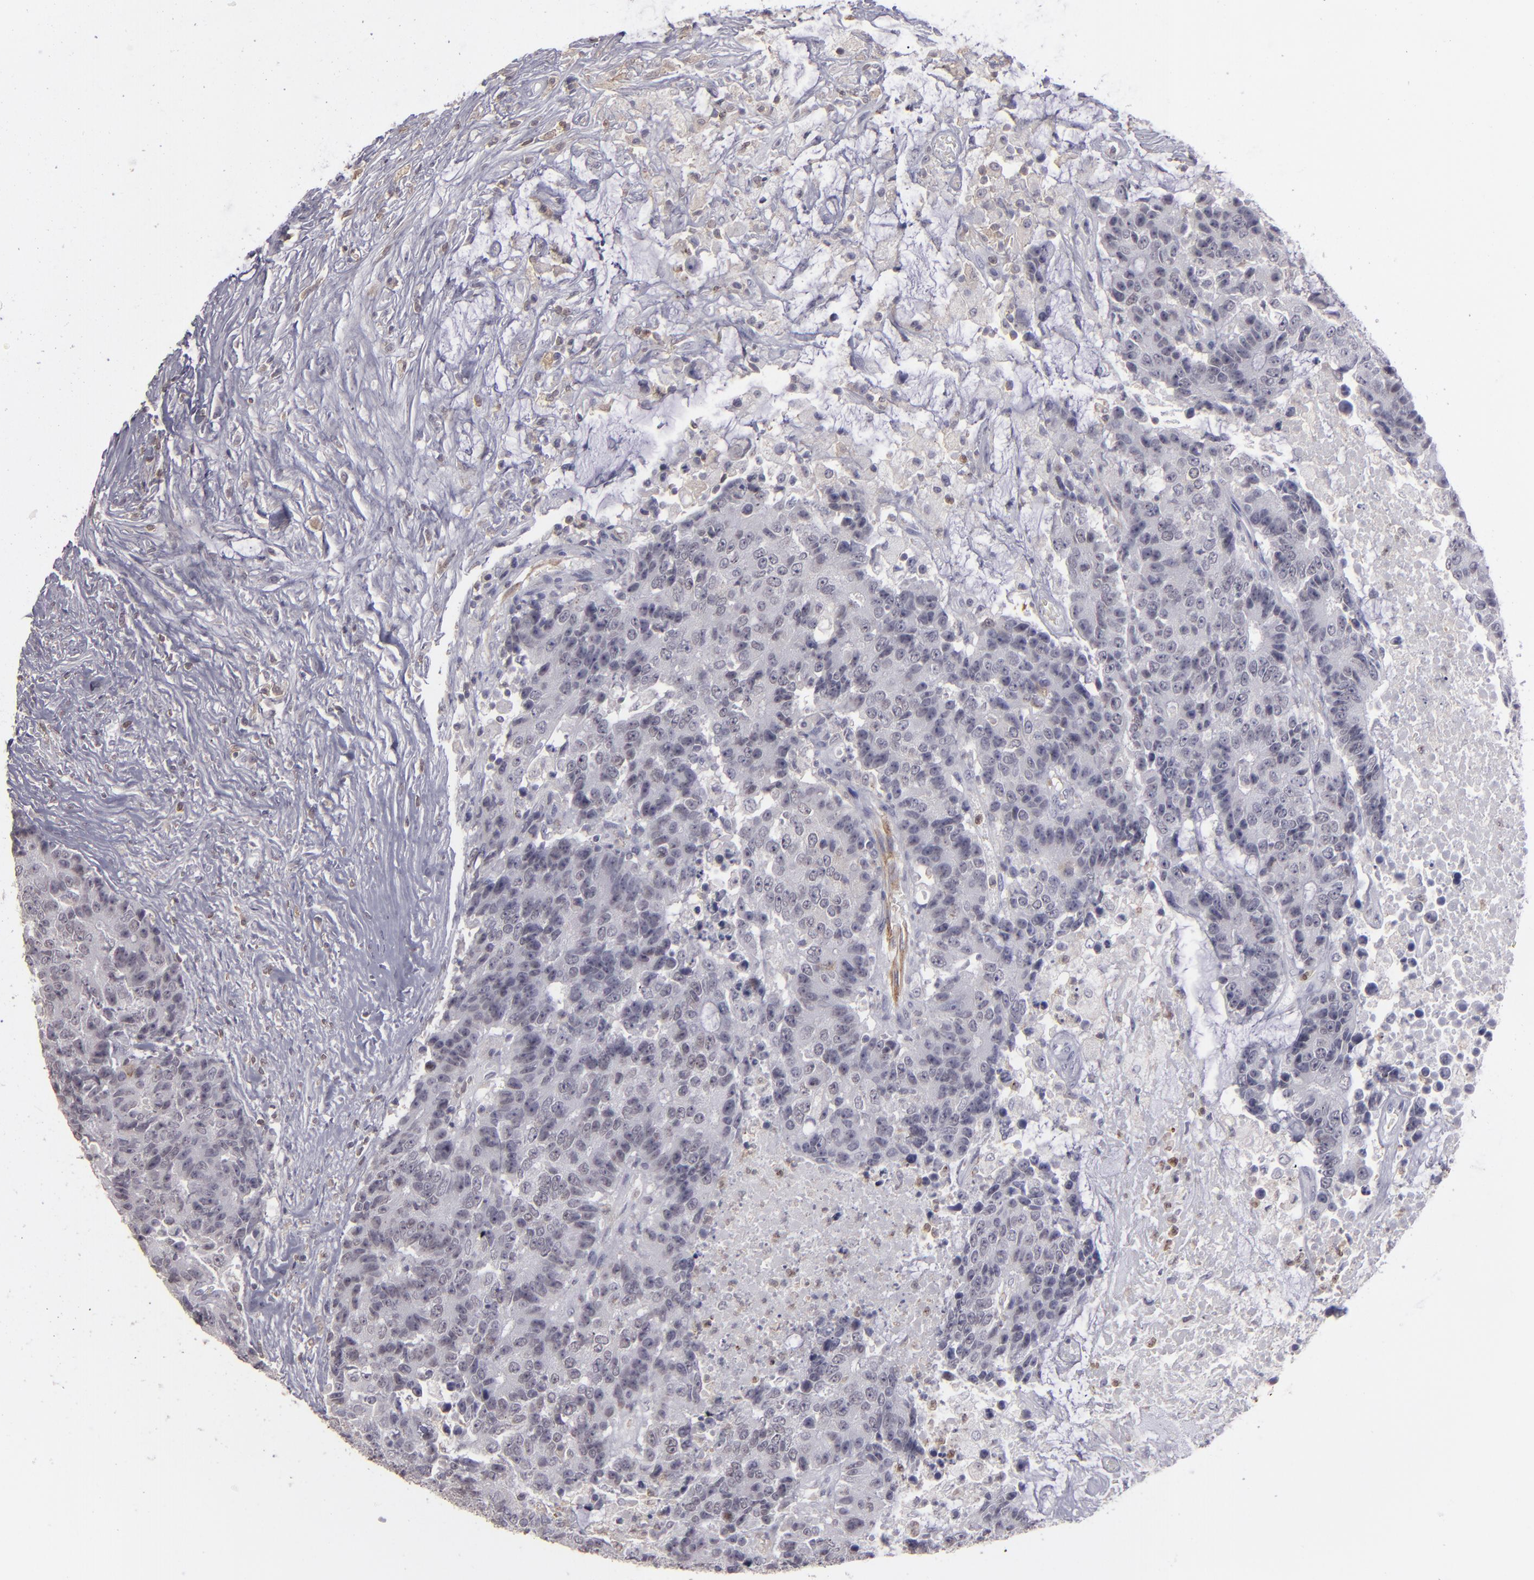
{"staining": {"intensity": "weak", "quantity": "25%-75%", "location": "cytoplasmic/membranous"}, "tissue": "colorectal cancer", "cell_type": "Tumor cells", "image_type": "cancer", "snomed": [{"axis": "morphology", "description": "Adenocarcinoma, NOS"}, {"axis": "topography", "description": "Rectum"}], "caption": "The photomicrograph exhibits staining of colorectal cancer (adenocarcinoma), revealing weak cytoplasmic/membranous protein staining (brown color) within tumor cells. The protein is shown in brown color, while the nuclei are stained blue.", "gene": "SEMA3G", "patient": {"sex": "female", "age": 66}}